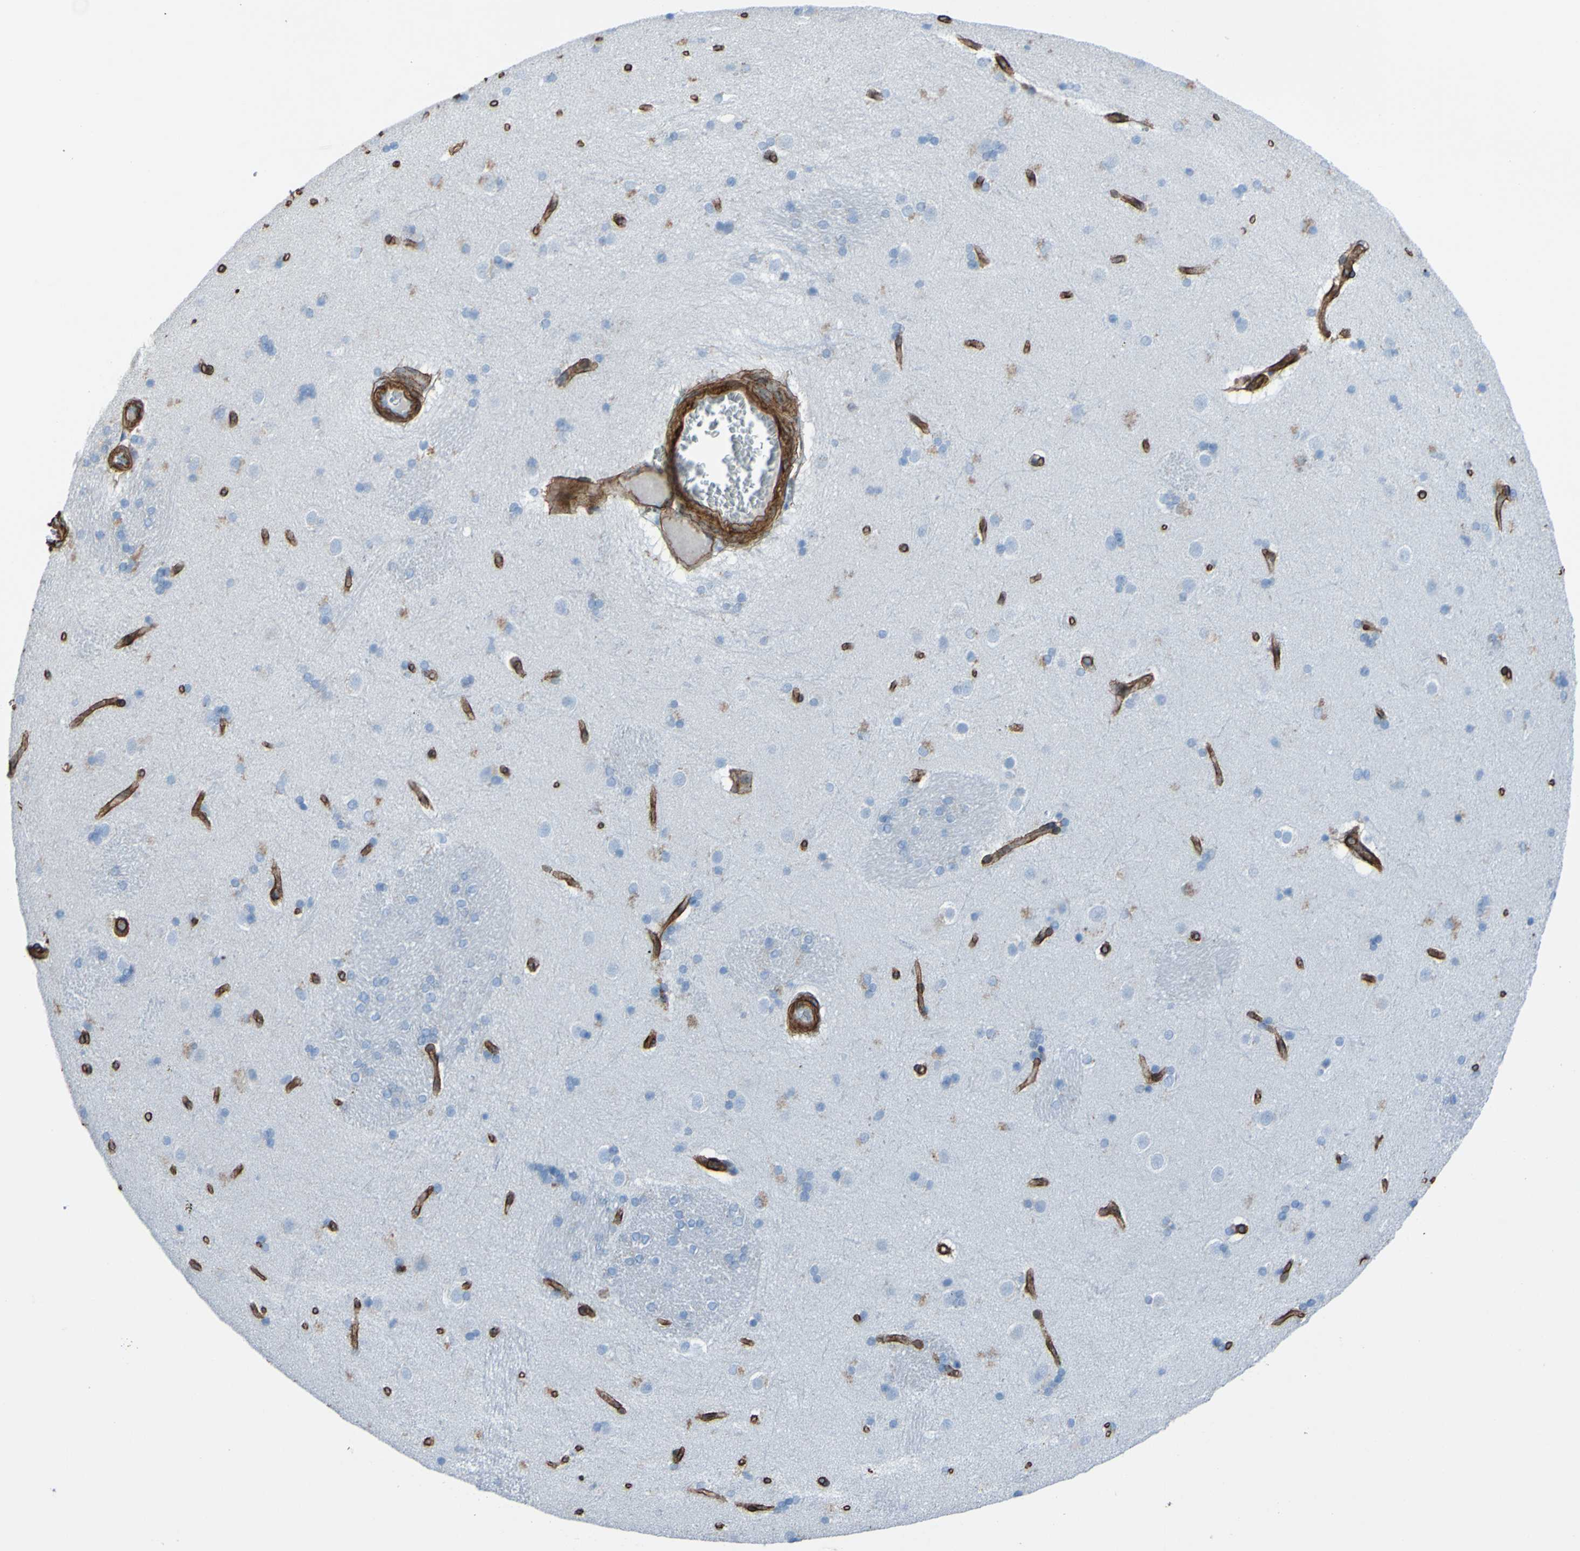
{"staining": {"intensity": "negative", "quantity": "none", "location": "none"}, "tissue": "caudate", "cell_type": "Glial cells", "image_type": "normal", "snomed": [{"axis": "morphology", "description": "Normal tissue, NOS"}, {"axis": "topography", "description": "Lateral ventricle wall"}], "caption": "Immunohistochemistry photomicrograph of normal caudate: caudate stained with DAB reveals no significant protein expression in glial cells. Nuclei are stained in blue.", "gene": "COL4A2", "patient": {"sex": "female", "age": 19}}